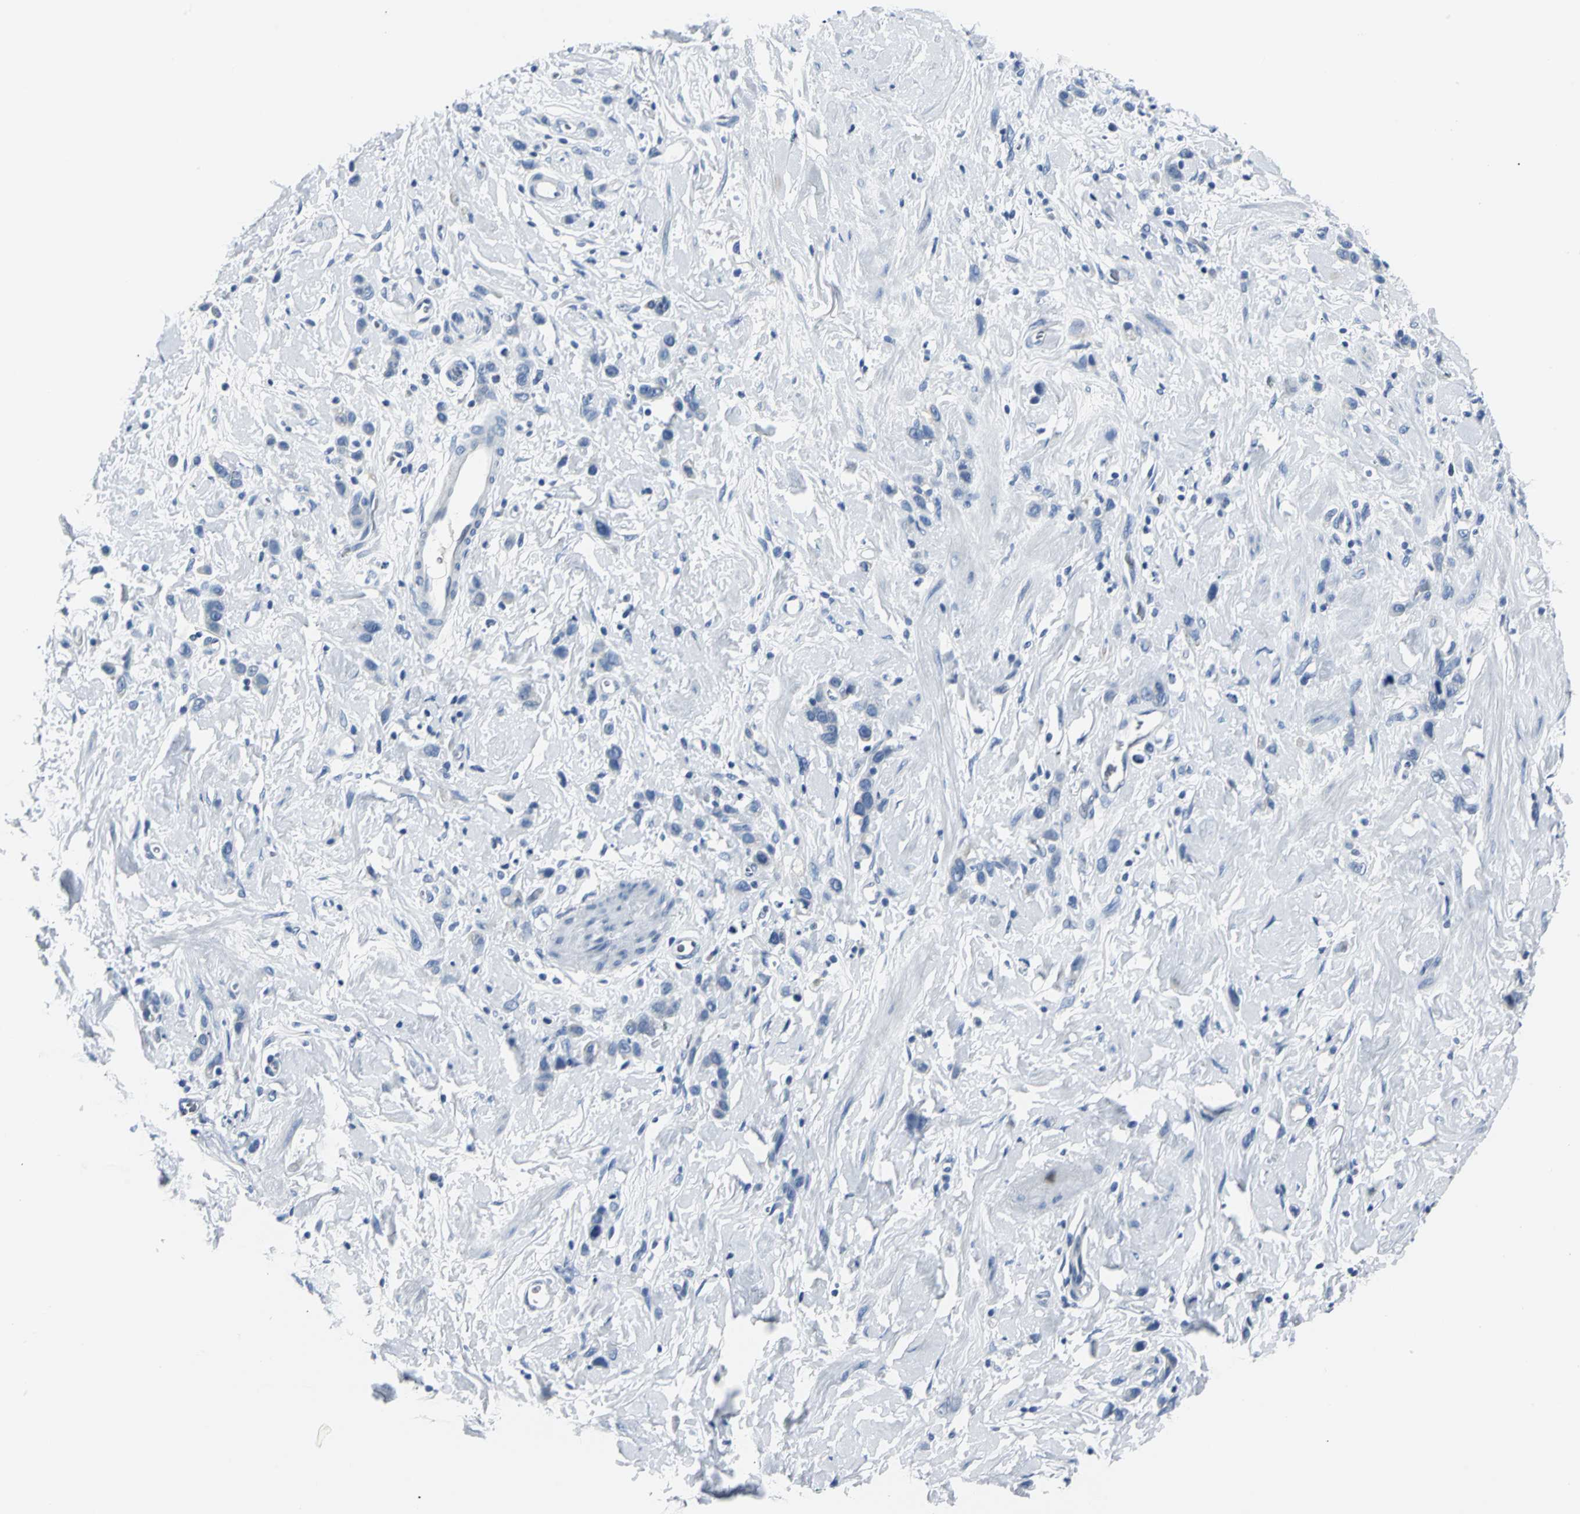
{"staining": {"intensity": "negative", "quantity": "none", "location": "none"}, "tissue": "stomach cancer", "cell_type": "Tumor cells", "image_type": "cancer", "snomed": [{"axis": "morphology", "description": "Normal tissue, NOS"}, {"axis": "morphology", "description": "Adenocarcinoma, NOS"}, {"axis": "topography", "description": "Stomach"}], "caption": "This is a histopathology image of IHC staining of adenocarcinoma (stomach), which shows no positivity in tumor cells. Nuclei are stained in blue.", "gene": "RIPOR1", "patient": {"sex": "male", "age": 82}}